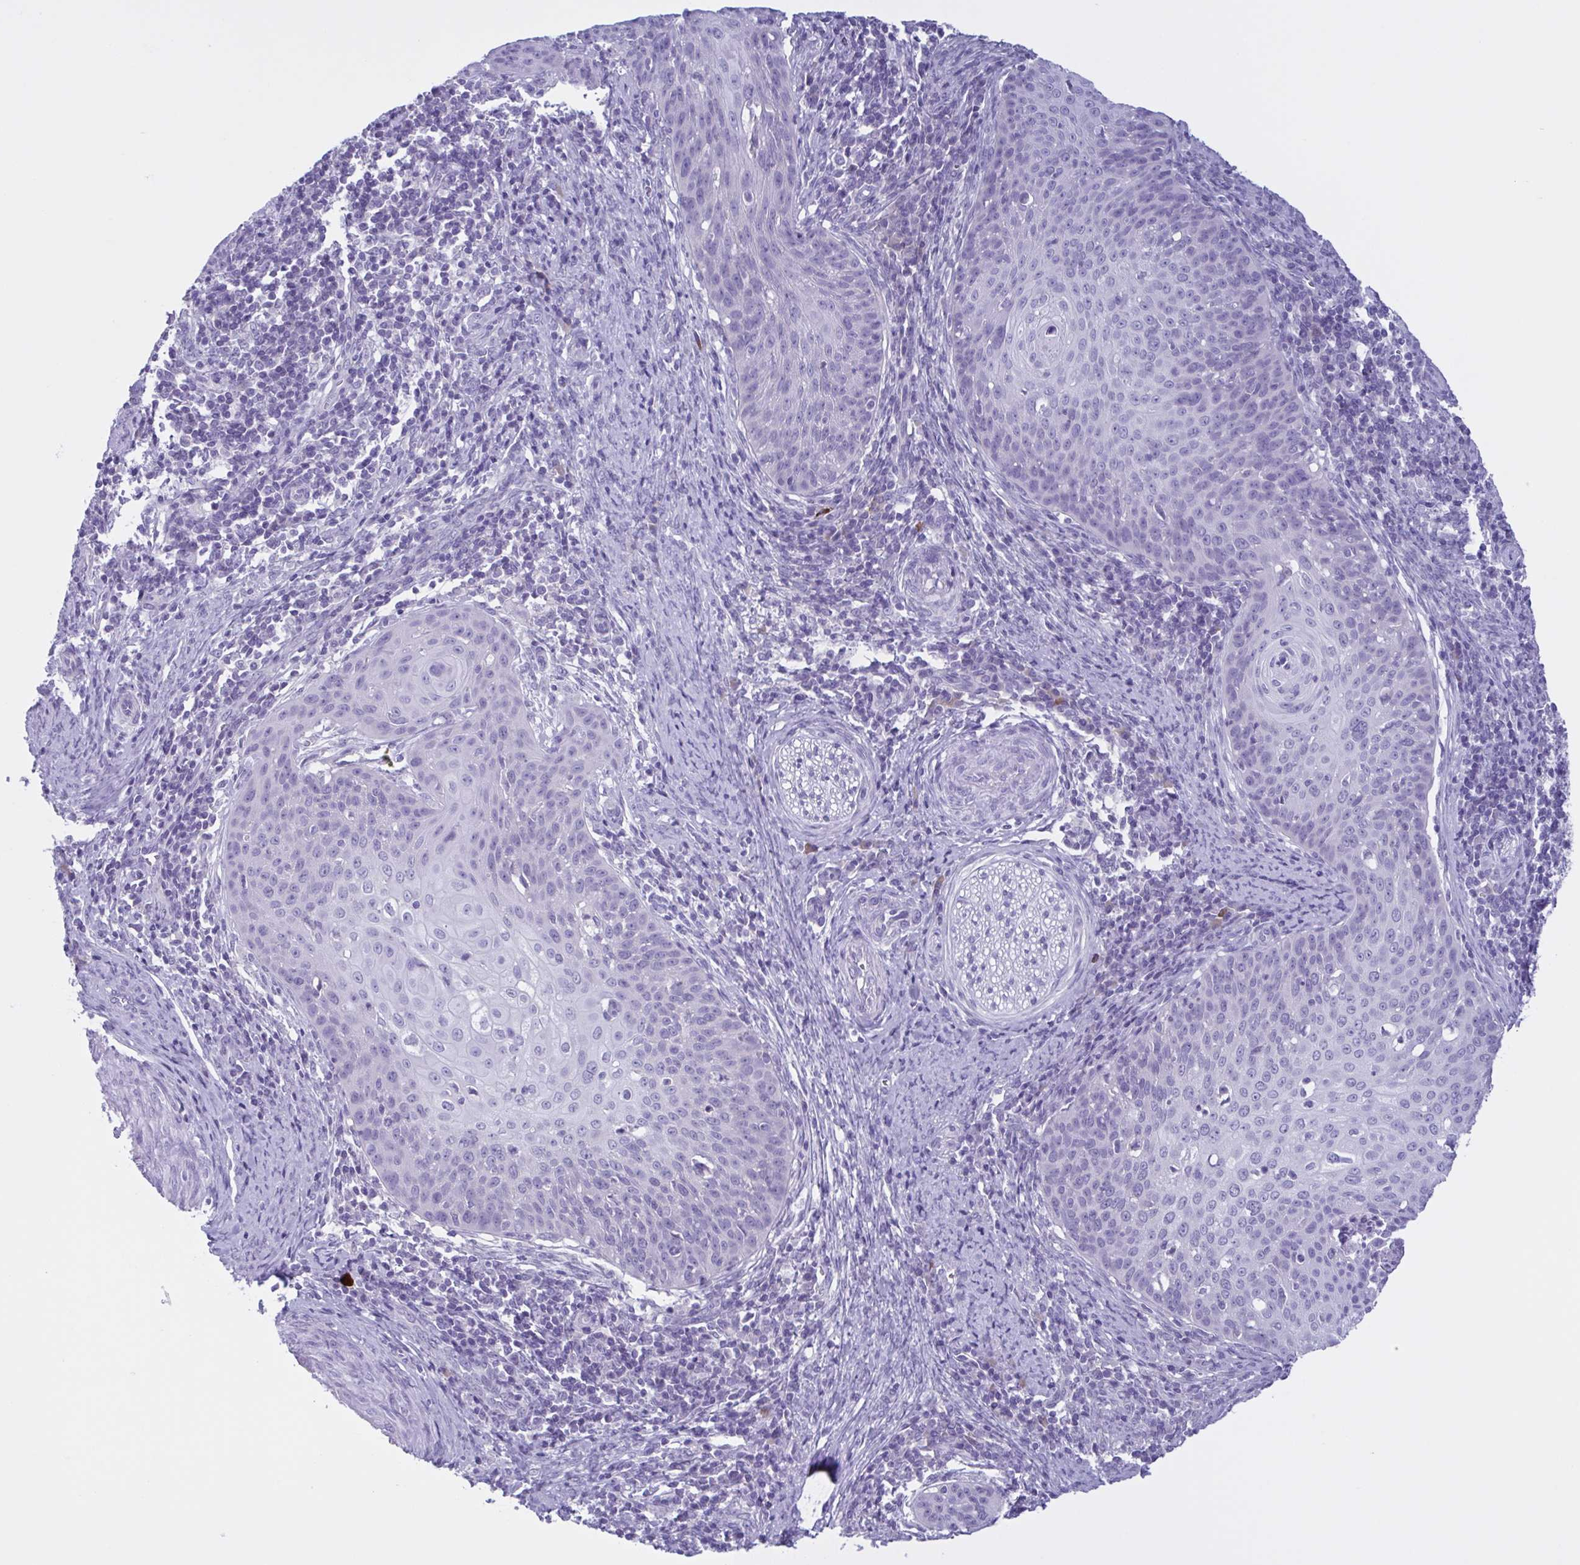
{"staining": {"intensity": "negative", "quantity": "none", "location": "none"}, "tissue": "cervical cancer", "cell_type": "Tumor cells", "image_type": "cancer", "snomed": [{"axis": "morphology", "description": "Squamous cell carcinoma, NOS"}, {"axis": "topography", "description": "Cervix"}], "caption": "A histopathology image of cervical cancer stained for a protein displays no brown staining in tumor cells.", "gene": "INAFM1", "patient": {"sex": "female", "age": 30}}